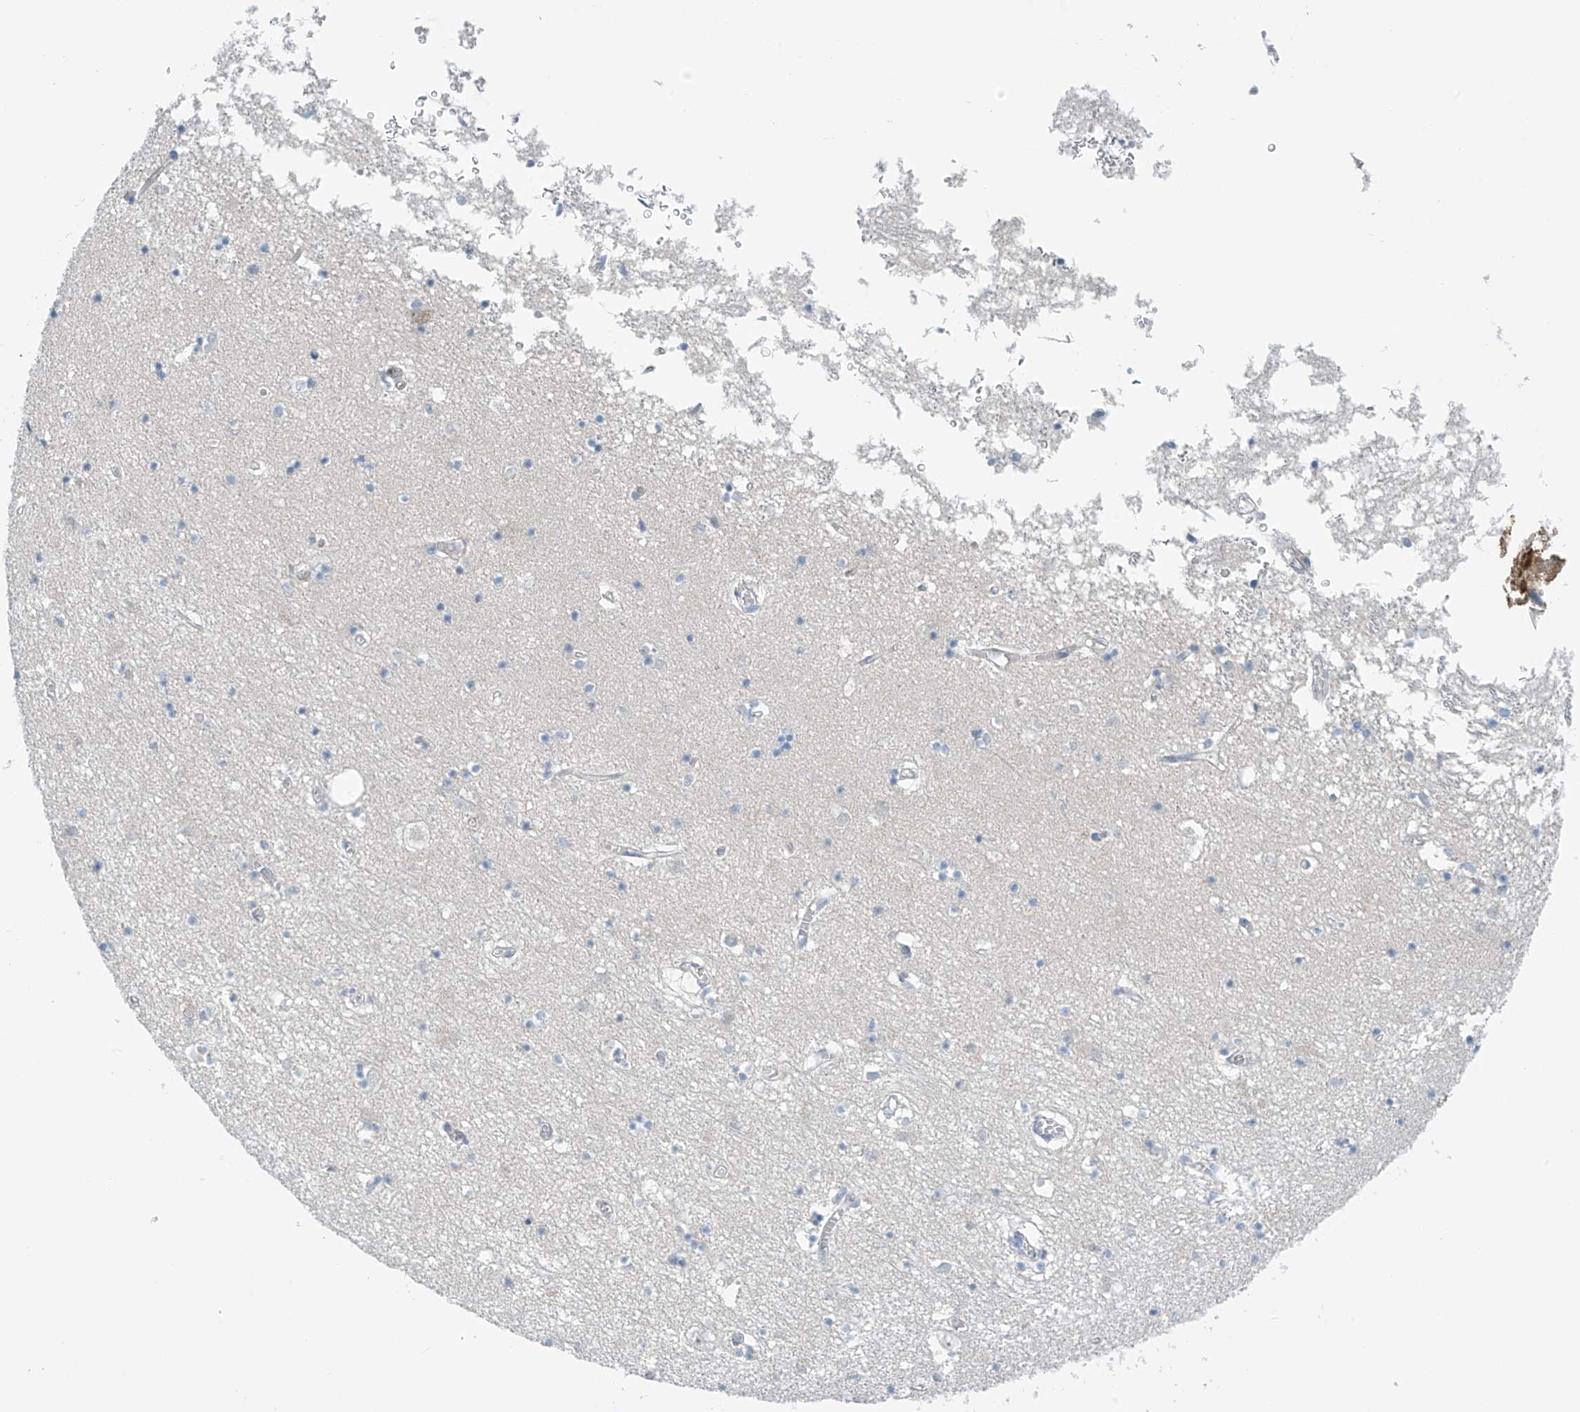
{"staining": {"intensity": "negative", "quantity": "none", "location": "none"}, "tissue": "hippocampus", "cell_type": "Glial cells", "image_type": "normal", "snomed": [{"axis": "morphology", "description": "Normal tissue, NOS"}, {"axis": "topography", "description": "Hippocampus"}], "caption": "The image demonstrates no significant expression in glial cells of hippocampus.", "gene": "ZNF793", "patient": {"sex": "male", "age": 70}}